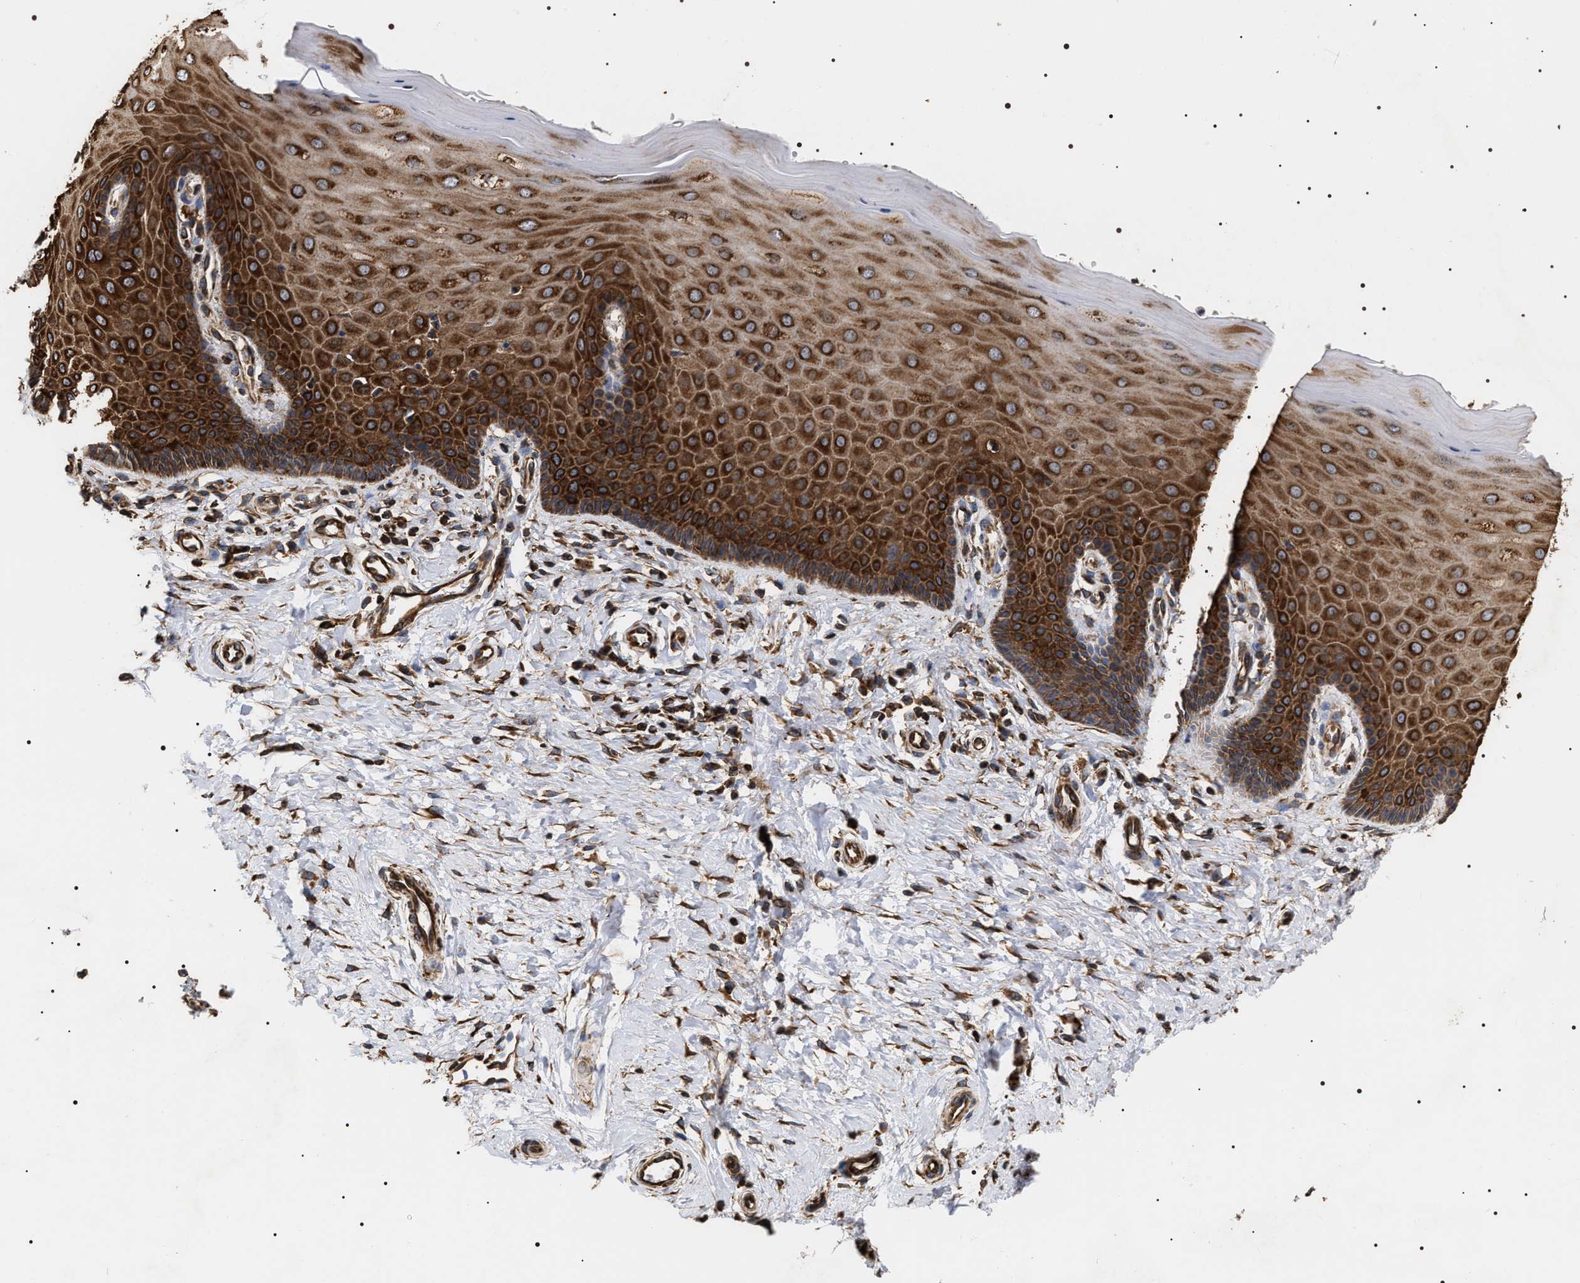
{"staining": {"intensity": "strong", "quantity": ">75%", "location": "cytoplasmic/membranous"}, "tissue": "cervix", "cell_type": "Glandular cells", "image_type": "normal", "snomed": [{"axis": "morphology", "description": "Normal tissue, NOS"}, {"axis": "topography", "description": "Cervix"}], "caption": "Approximately >75% of glandular cells in normal human cervix exhibit strong cytoplasmic/membranous protein staining as visualized by brown immunohistochemical staining.", "gene": "SERBP1", "patient": {"sex": "female", "age": 55}}